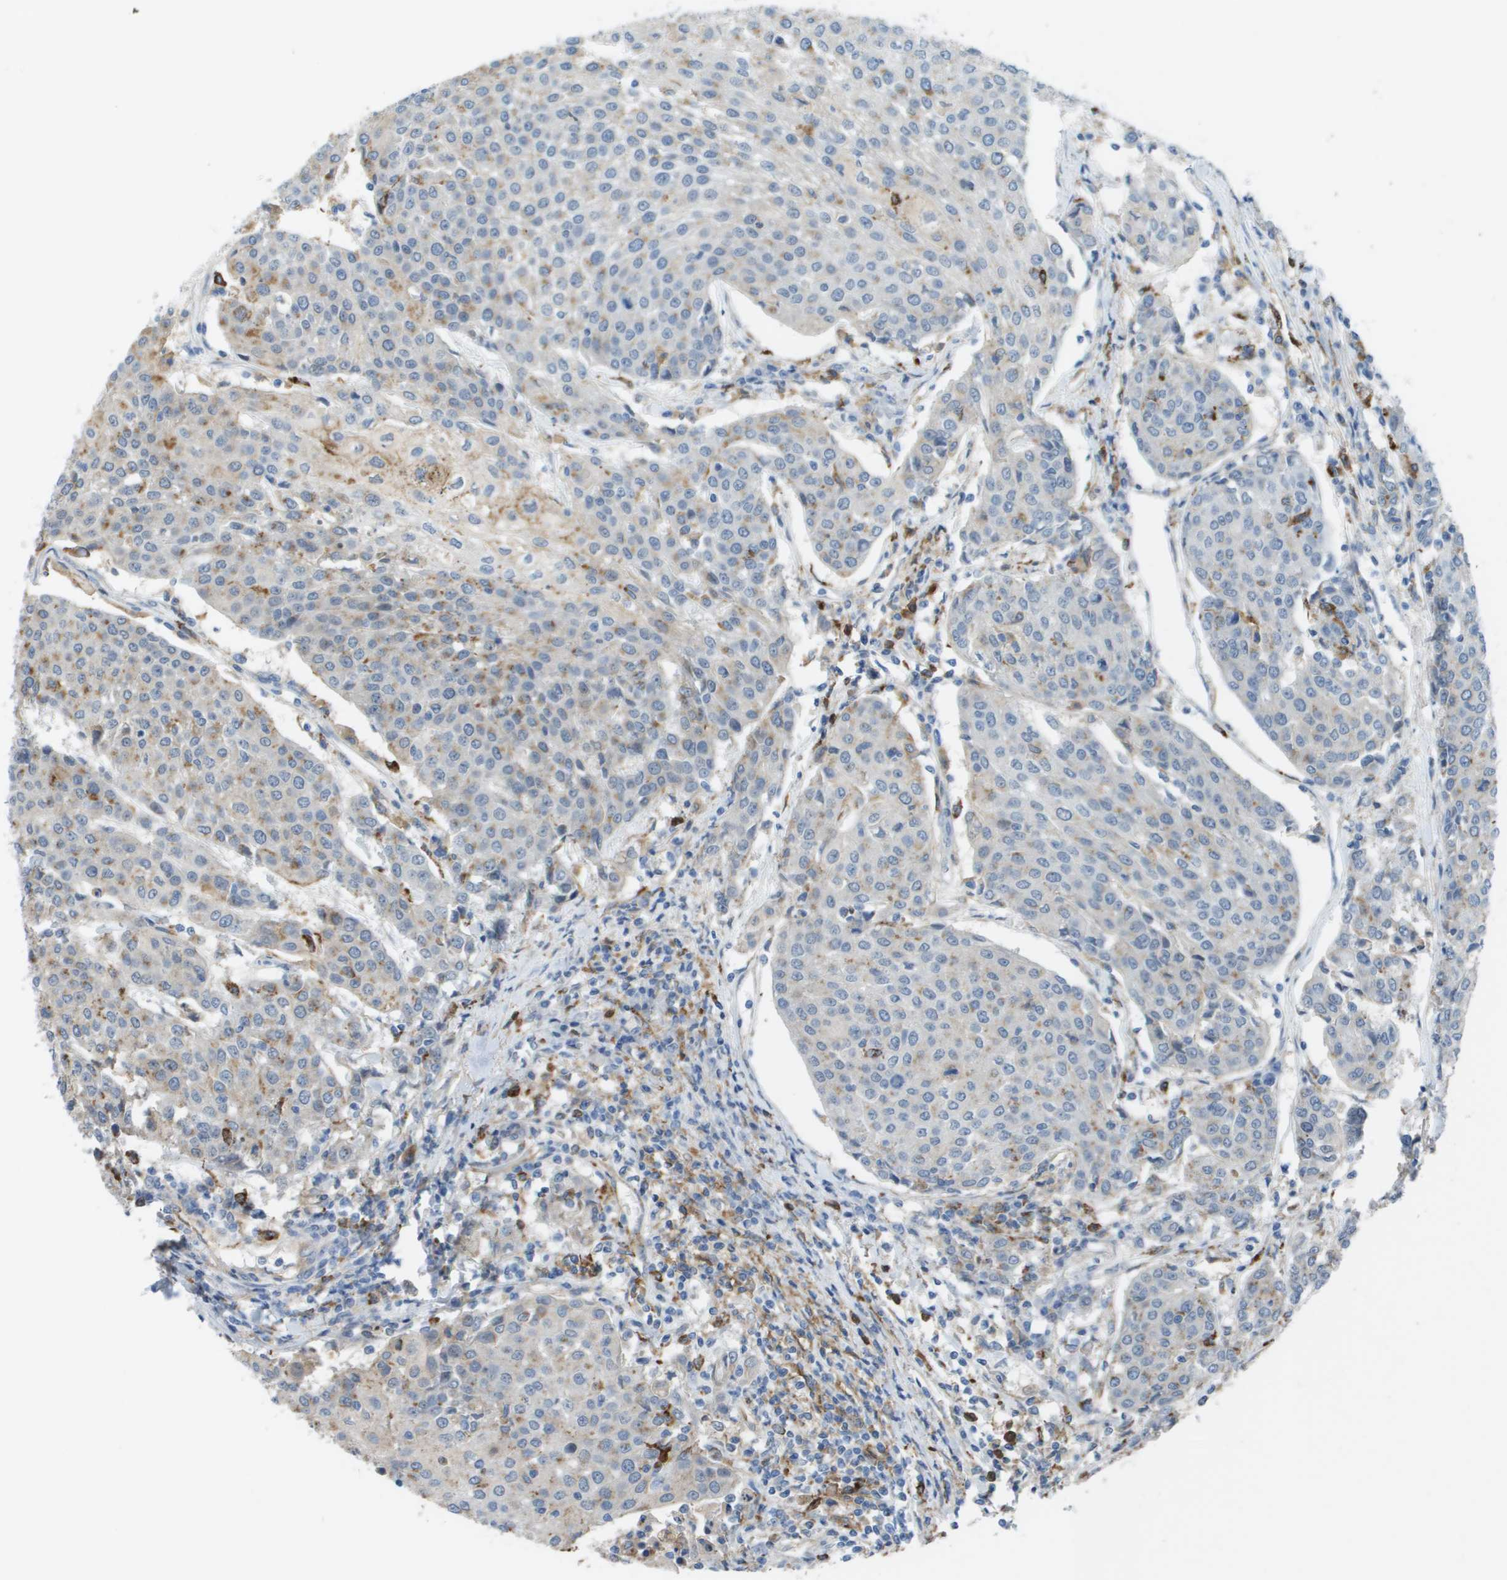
{"staining": {"intensity": "weak", "quantity": "<25%", "location": "cytoplasmic/membranous"}, "tissue": "urothelial cancer", "cell_type": "Tumor cells", "image_type": "cancer", "snomed": [{"axis": "morphology", "description": "Urothelial carcinoma, High grade"}, {"axis": "topography", "description": "Urinary bladder"}], "caption": "The micrograph displays no staining of tumor cells in urothelial cancer.", "gene": "ZBTB43", "patient": {"sex": "female", "age": 85}}